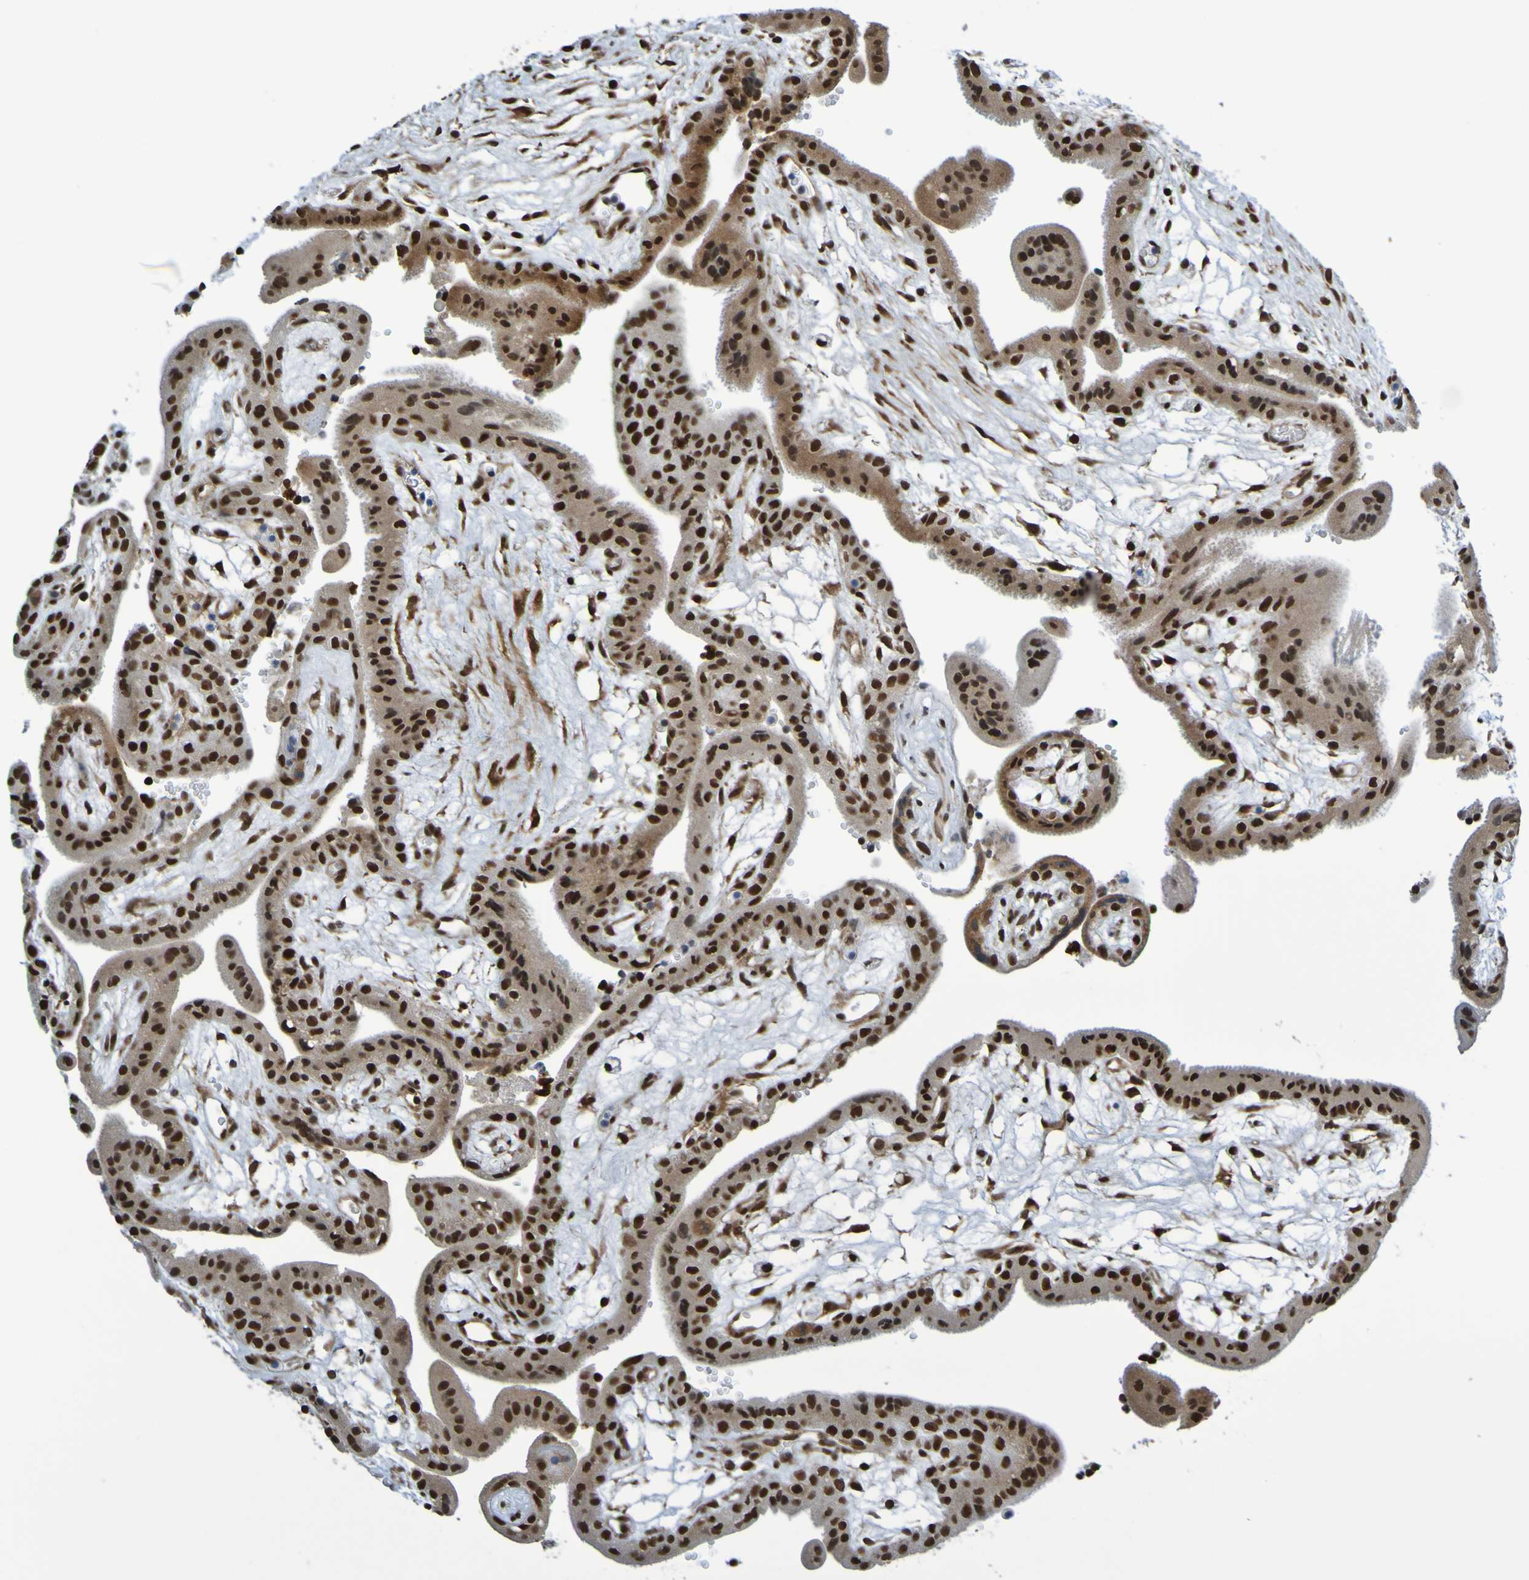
{"staining": {"intensity": "strong", "quantity": ">75%", "location": "cytoplasmic/membranous,nuclear"}, "tissue": "placenta", "cell_type": "Decidual cells", "image_type": "normal", "snomed": [{"axis": "morphology", "description": "Normal tissue, NOS"}, {"axis": "topography", "description": "Placenta"}], "caption": "A brown stain labels strong cytoplasmic/membranous,nuclear positivity of a protein in decidual cells of unremarkable human placenta. (Brightfield microscopy of DAB IHC at high magnification).", "gene": "HDAC2", "patient": {"sex": "female", "age": 18}}